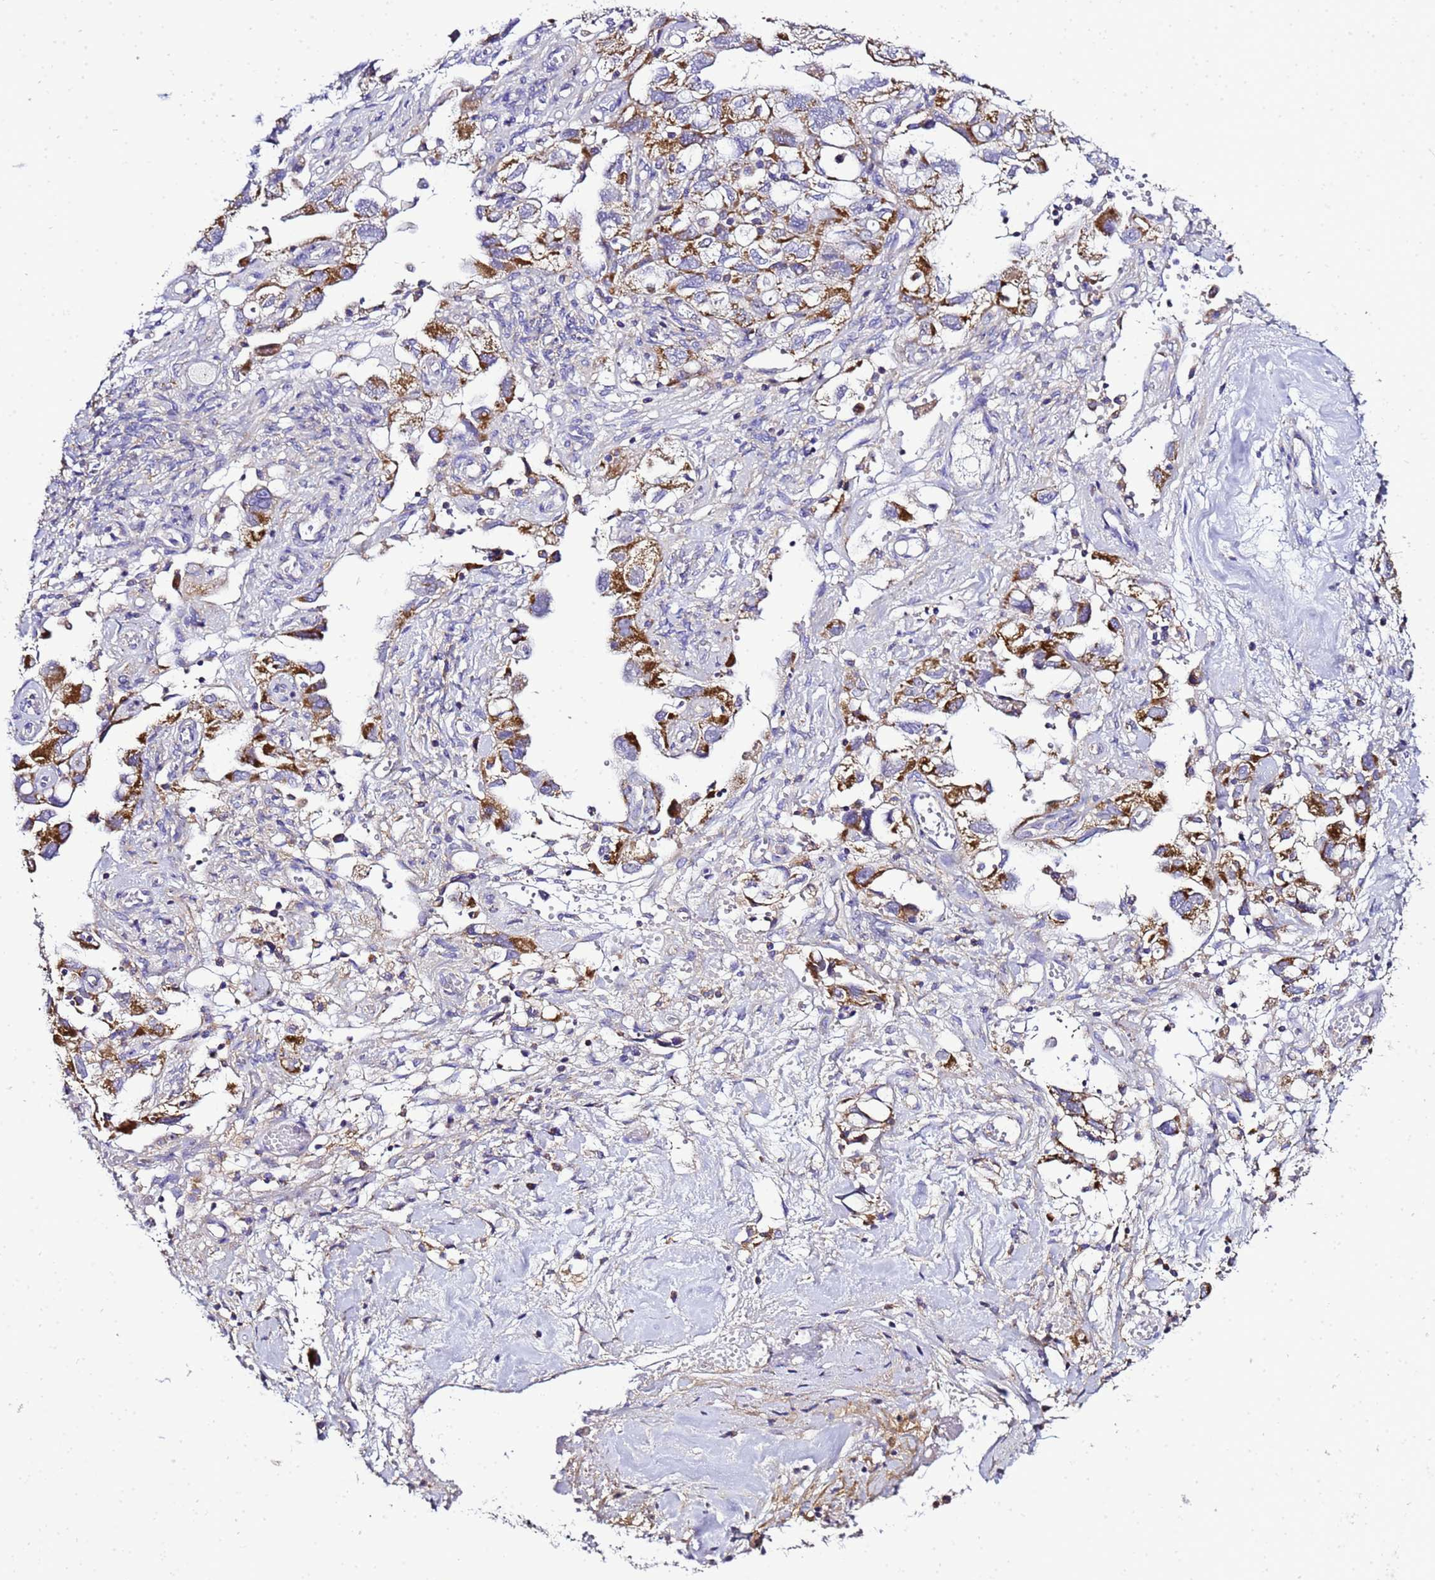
{"staining": {"intensity": "strong", "quantity": "25%-75%", "location": "cytoplasmic/membranous"}, "tissue": "ovarian cancer", "cell_type": "Tumor cells", "image_type": "cancer", "snomed": [{"axis": "morphology", "description": "Carcinoma, NOS"}, {"axis": "morphology", "description": "Cystadenocarcinoma, serous, NOS"}, {"axis": "topography", "description": "Ovary"}], "caption": "A high-resolution micrograph shows immunohistochemistry staining of ovarian cancer, which shows strong cytoplasmic/membranous positivity in about 25%-75% of tumor cells. (Stains: DAB (3,3'-diaminobenzidine) in brown, nuclei in blue, Microscopy: brightfield microscopy at high magnification).", "gene": "HIGD2A", "patient": {"sex": "female", "age": 69}}